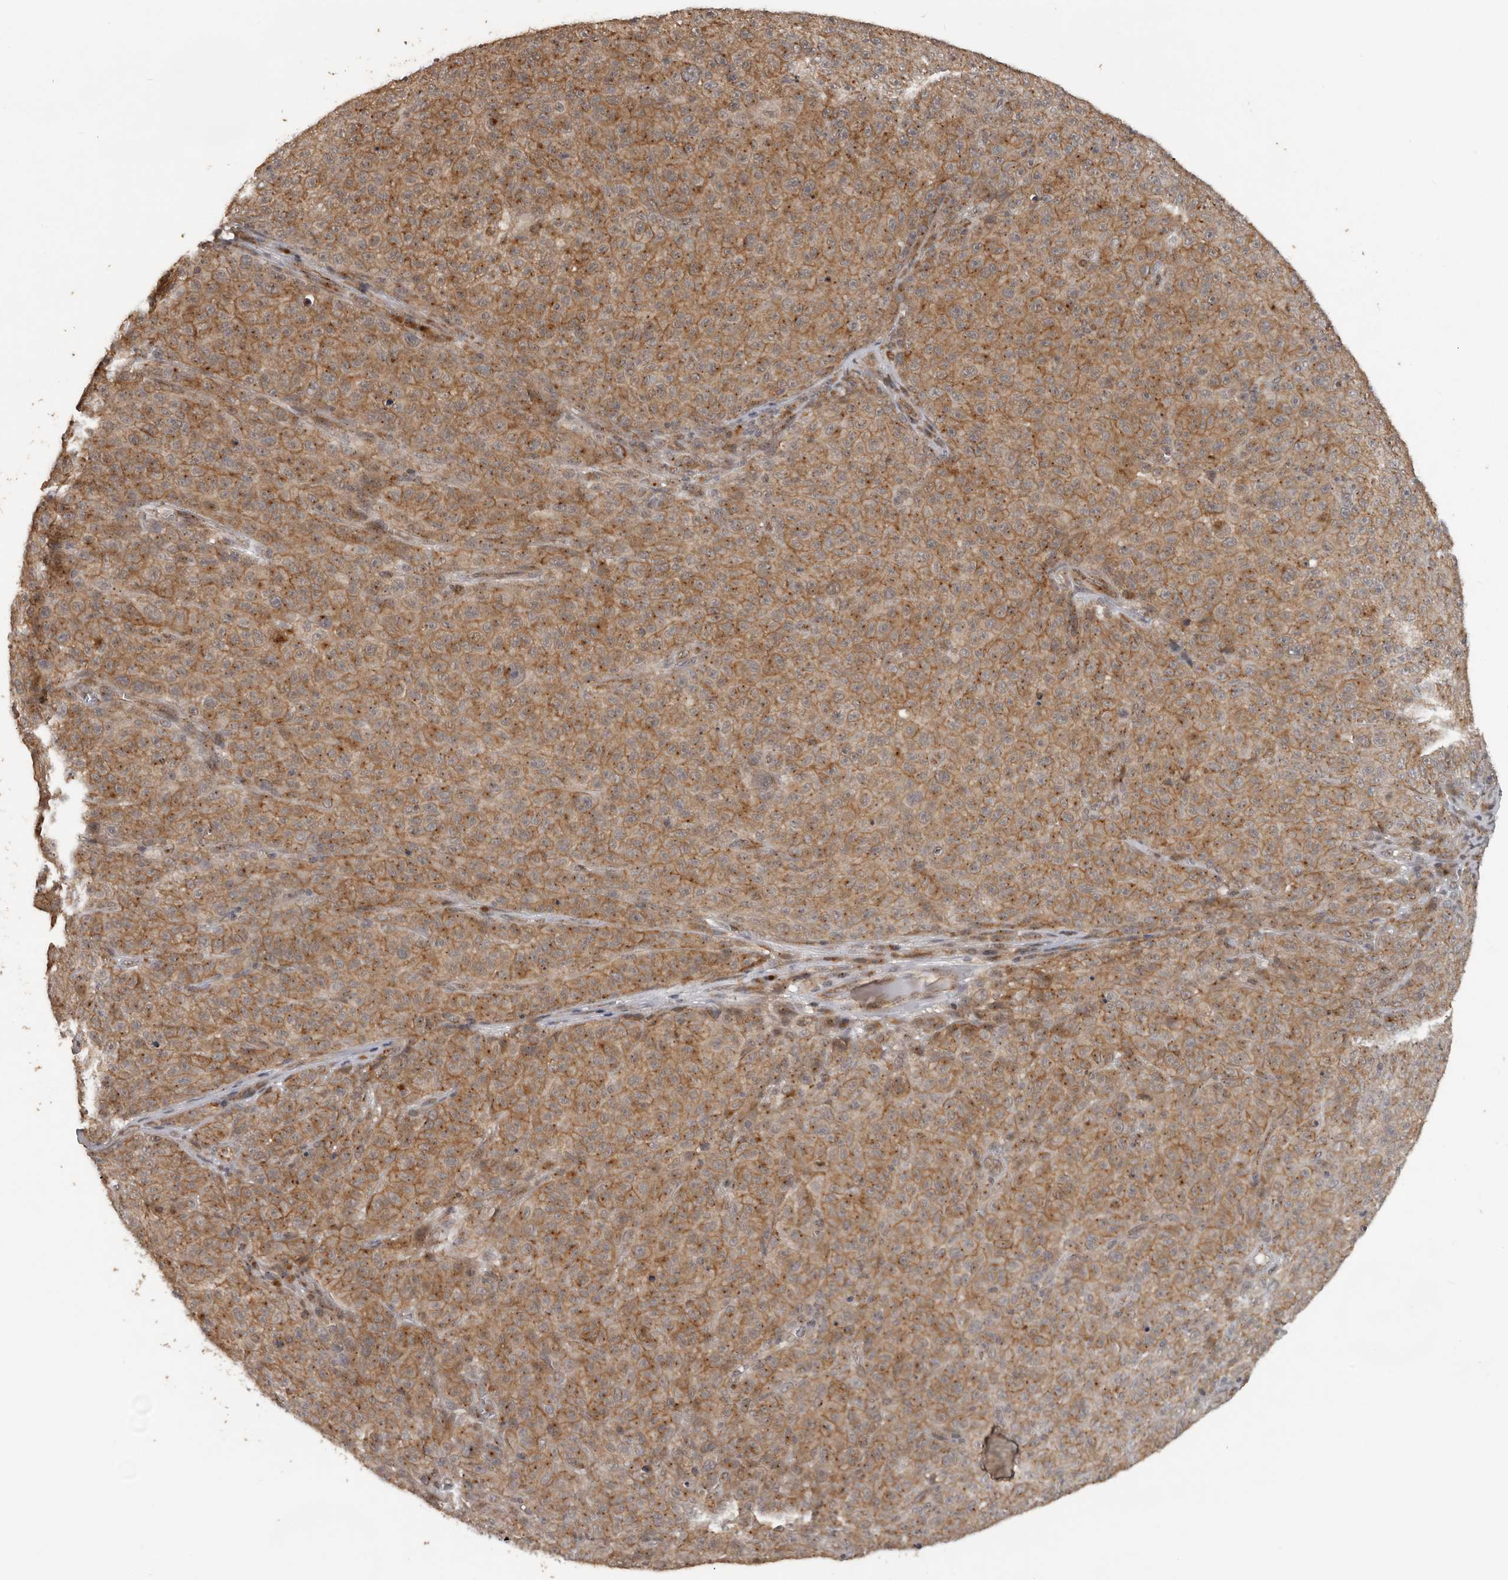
{"staining": {"intensity": "moderate", "quantity": ">75%", "location": "cytoplasmic/membranous"}, "tissue": "melanoma", "cell_type": "Tumor cells", "image_type": "cancer", "snomed": [{"axis": "morphology", "description": "Malignant melanoma, NOS"}, {"axis": "topography", "description": "Skin"}], "caption": "Moderate cytoplasmic/membranous protein expression is appreciated in about >75% of tumor cells in melanoma. (Stains: DAB in brown, nuclei in blue, Microscopy: brightfield microscopy at high magnification).", "gene": "CEP350", "patient": {"sex": "female", "age": 82}}